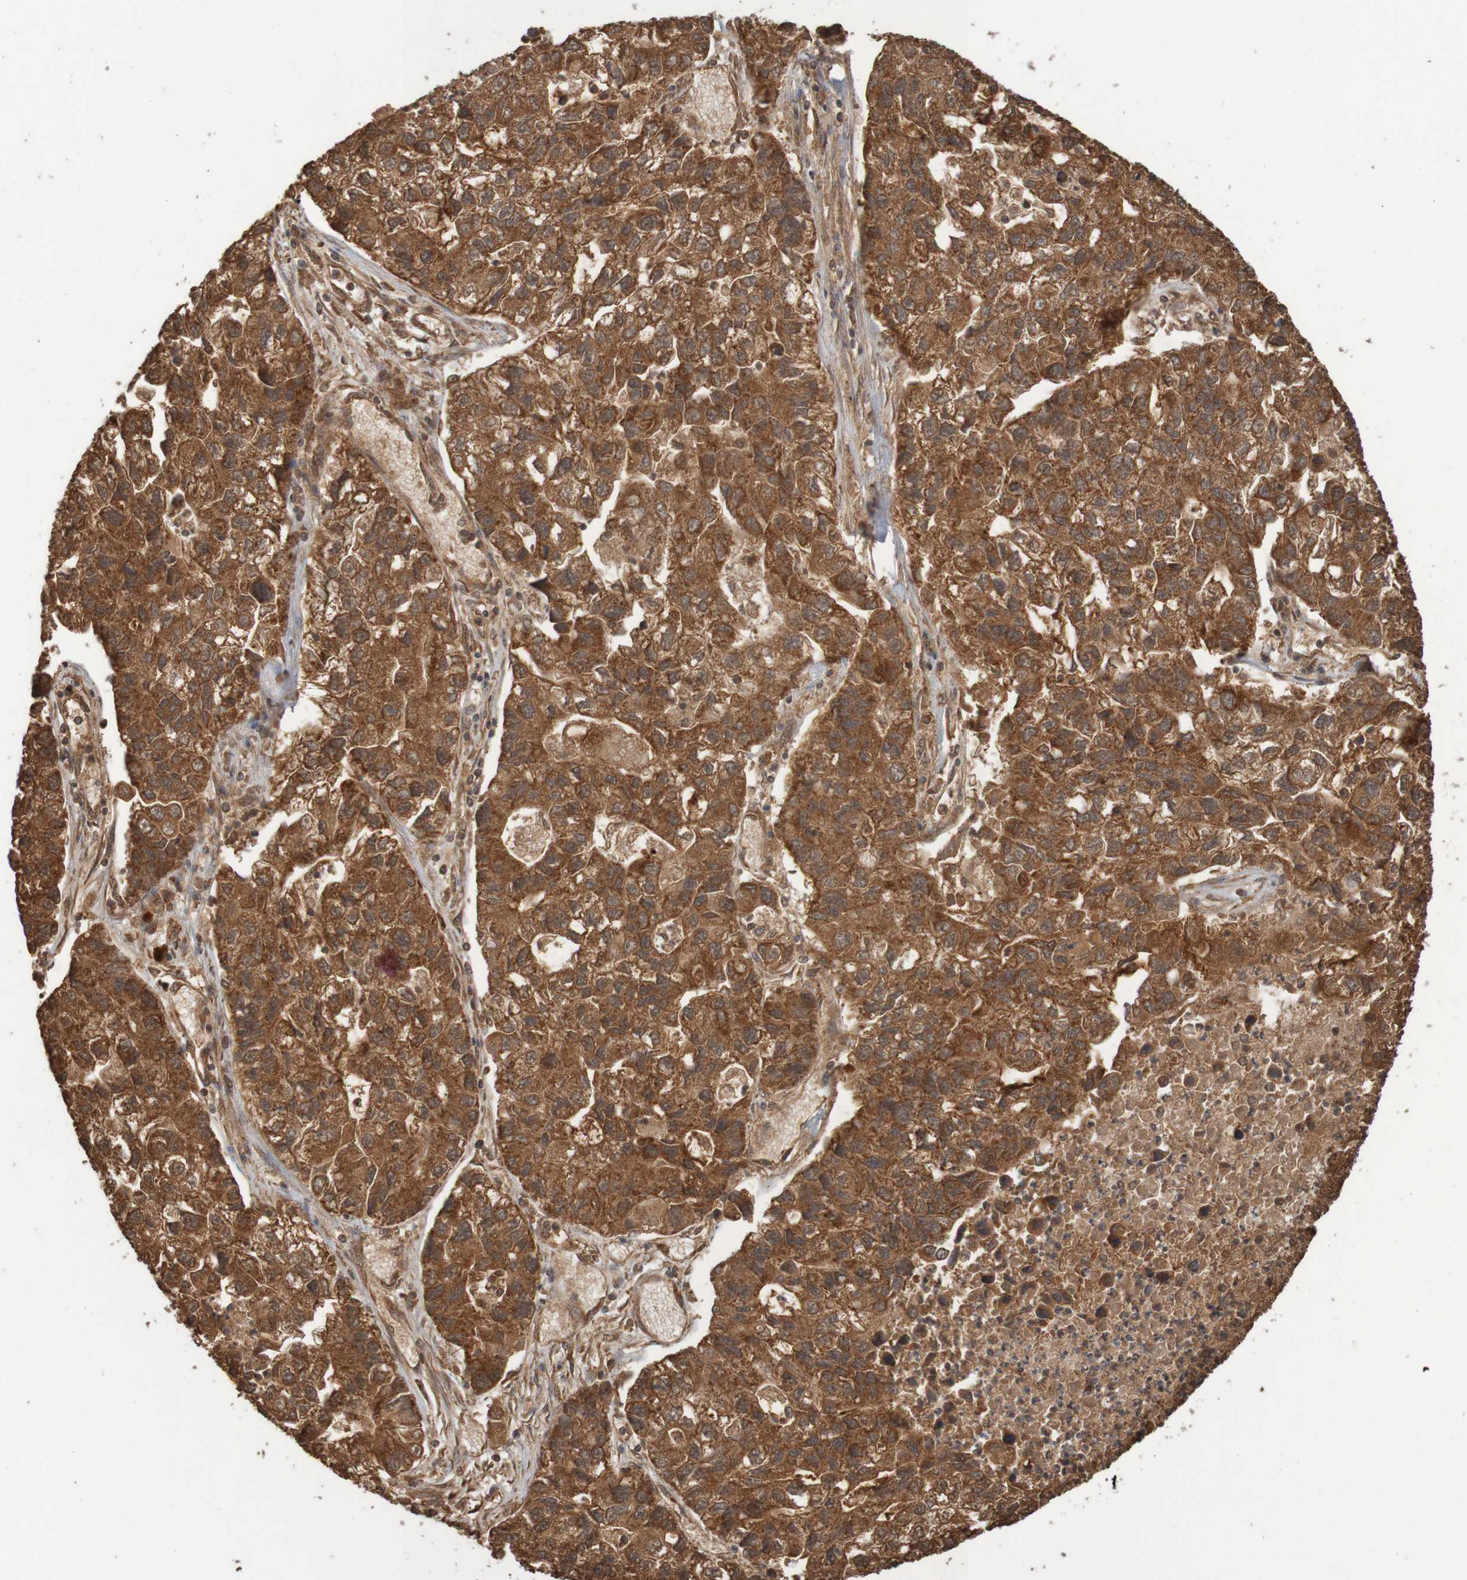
{"staining": {"intensity": "strong", "quantity": ">75%", "location": "cytoplasmic/membranous"}, "tissue": "lung cancer", "cell_type": "Tumor cells", "image_type": "cancer", "snomed": [{"axis": "morphology", "description": "Adenocarcinoma, NOS"}, {"axis": "topography", "description": "Lung"}], "caption": "Lung cancer (adenocarcinoma) stained with a brown dye exhibits strong cytoplasmic/membranous positive staining in about >75% of tumor cells.", "gene": "MRPL52", "patient": {"sex": "female", "age": 51}}